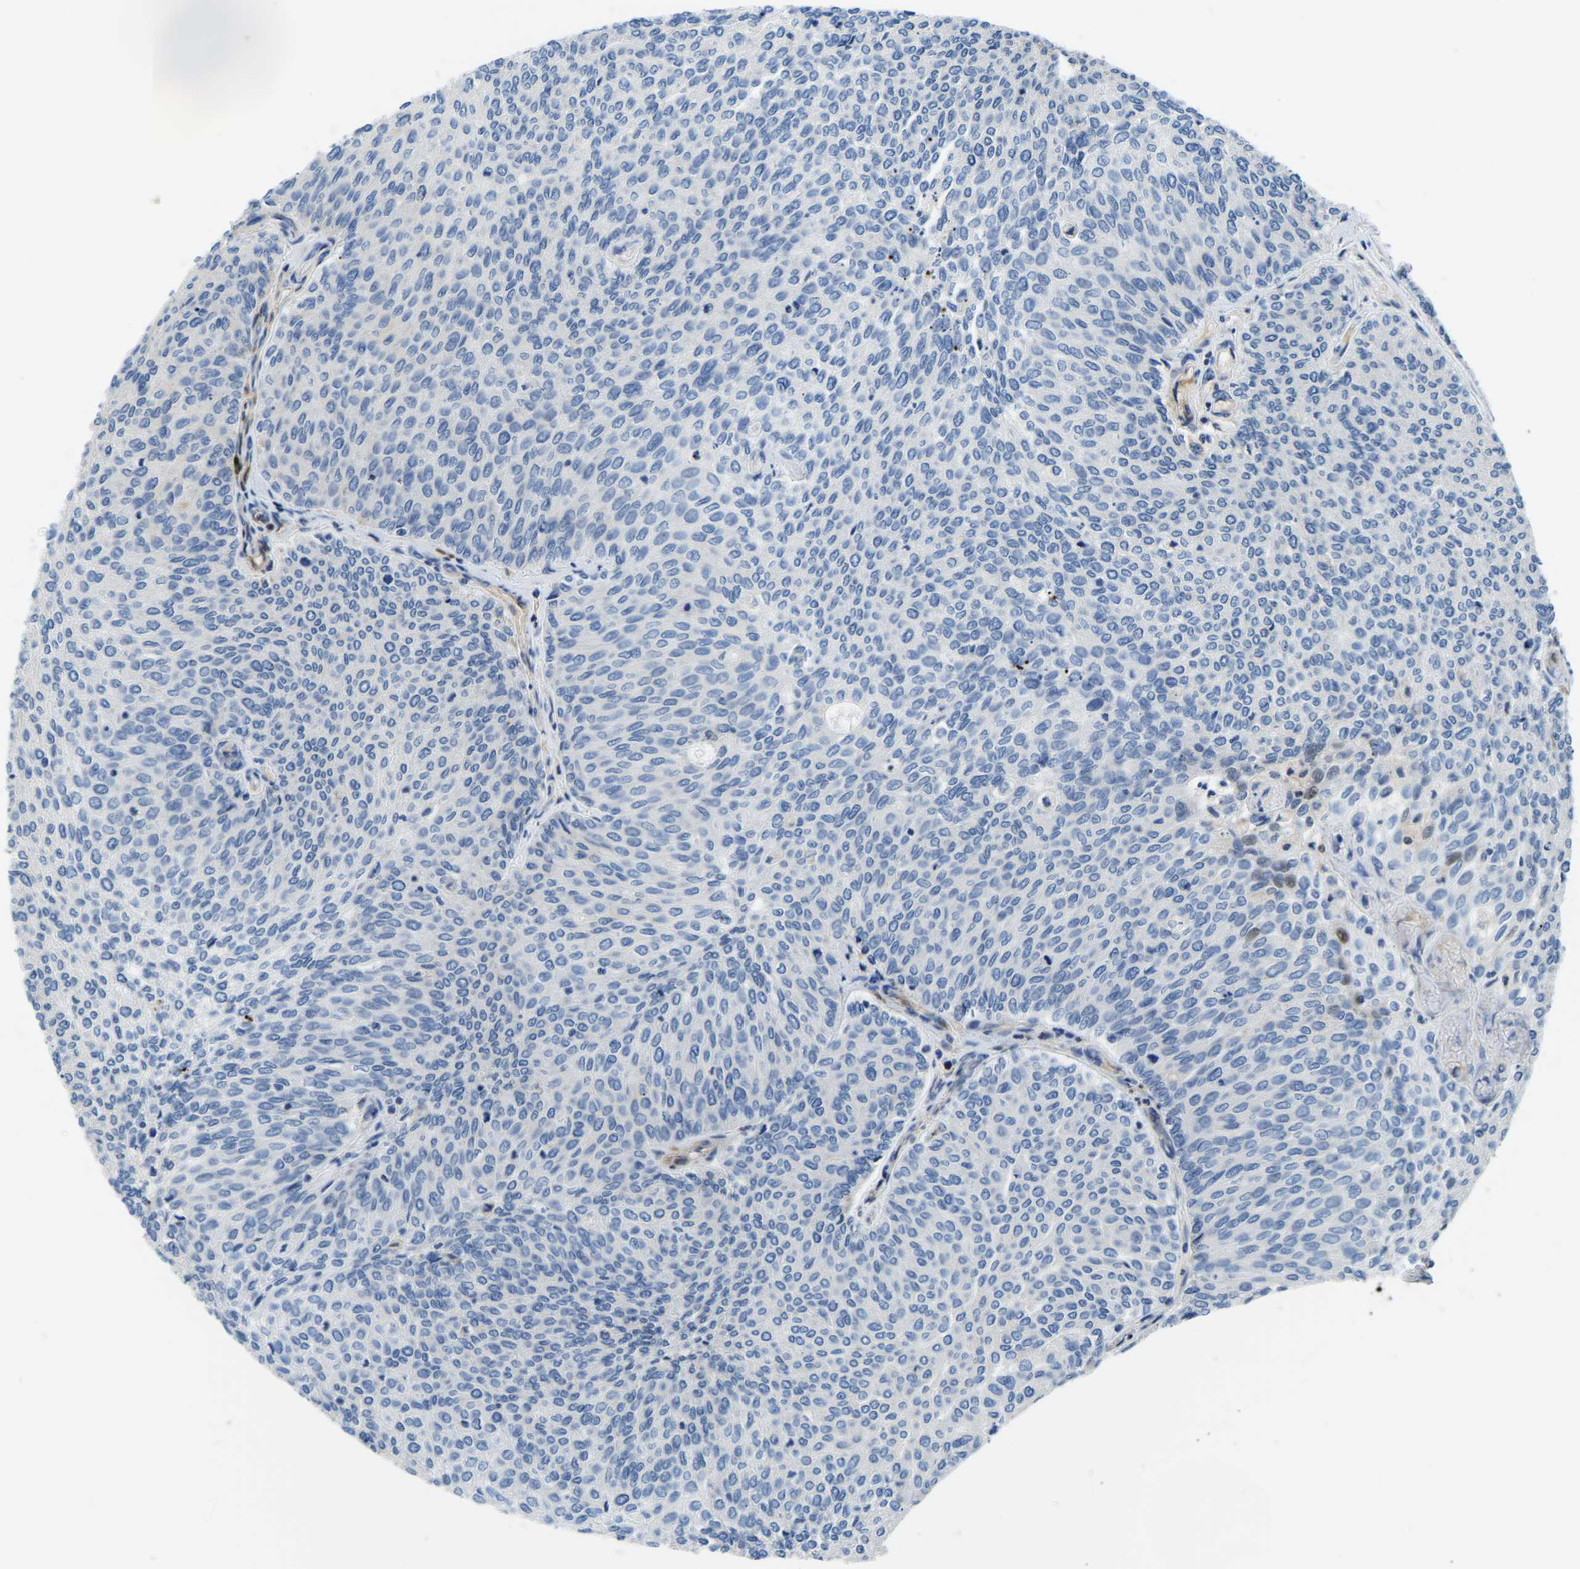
{"staining": {"intensity": "negative", "quantity": "none", "location": "none"}, "tissue": "urothelial cancer", "cell_type": "Tumor cells", "image_type": "cancer", "snomed": [{"axis": "morphology", "description": "Urothelial carcinoma, Low grade"}, {"axis": "topography", "description": "Urinary bladder"}], "caption": "The micrograph shows no staining of tumor cells in urothelial carcinoma (low-grade). (DAB (3,3'-diaminobenzidine) immunohistochemistry (IHC) visualized using brightfield microscopy, high magnification).", "gene": "LIAS", "patient": {"sex": "female", "age": 79}}